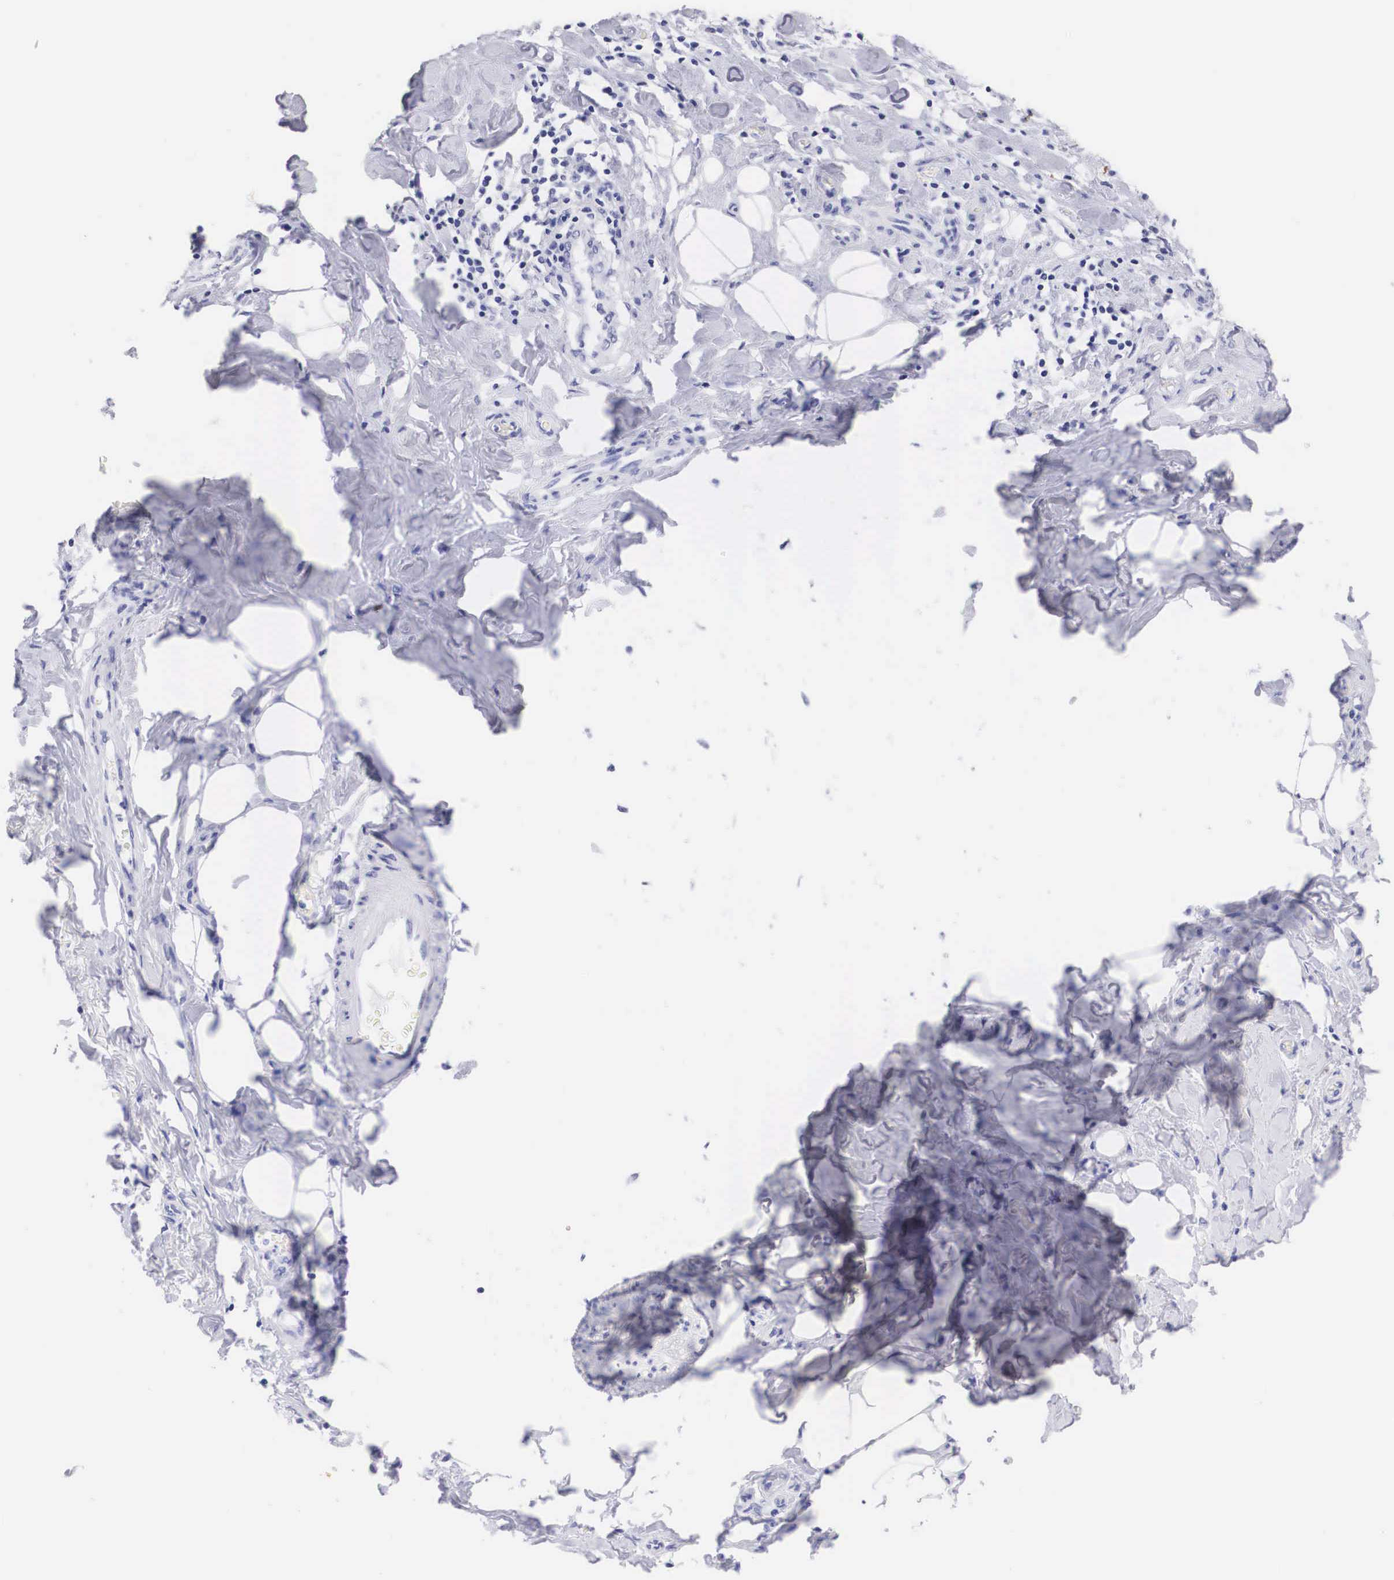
{"staining": {"intensity": "negative", "quantity": "none", "location": "none"}, "tissue": "stomach cancer", "cell_type": "Tumor cells", "image_type": "cancer", "snomed": [{"axis": "morphology", "description": "Adenocarcinoma, NOS"}, {"axis": "topography", "description": "Stomach, upper"}], "caption": "Adenocarcinoma (stomach) was stained to show a protein in brown. There is no significant staining in tumor cells.", "gene": "TYR", "patient": {"sex": "male", "age": 47}}